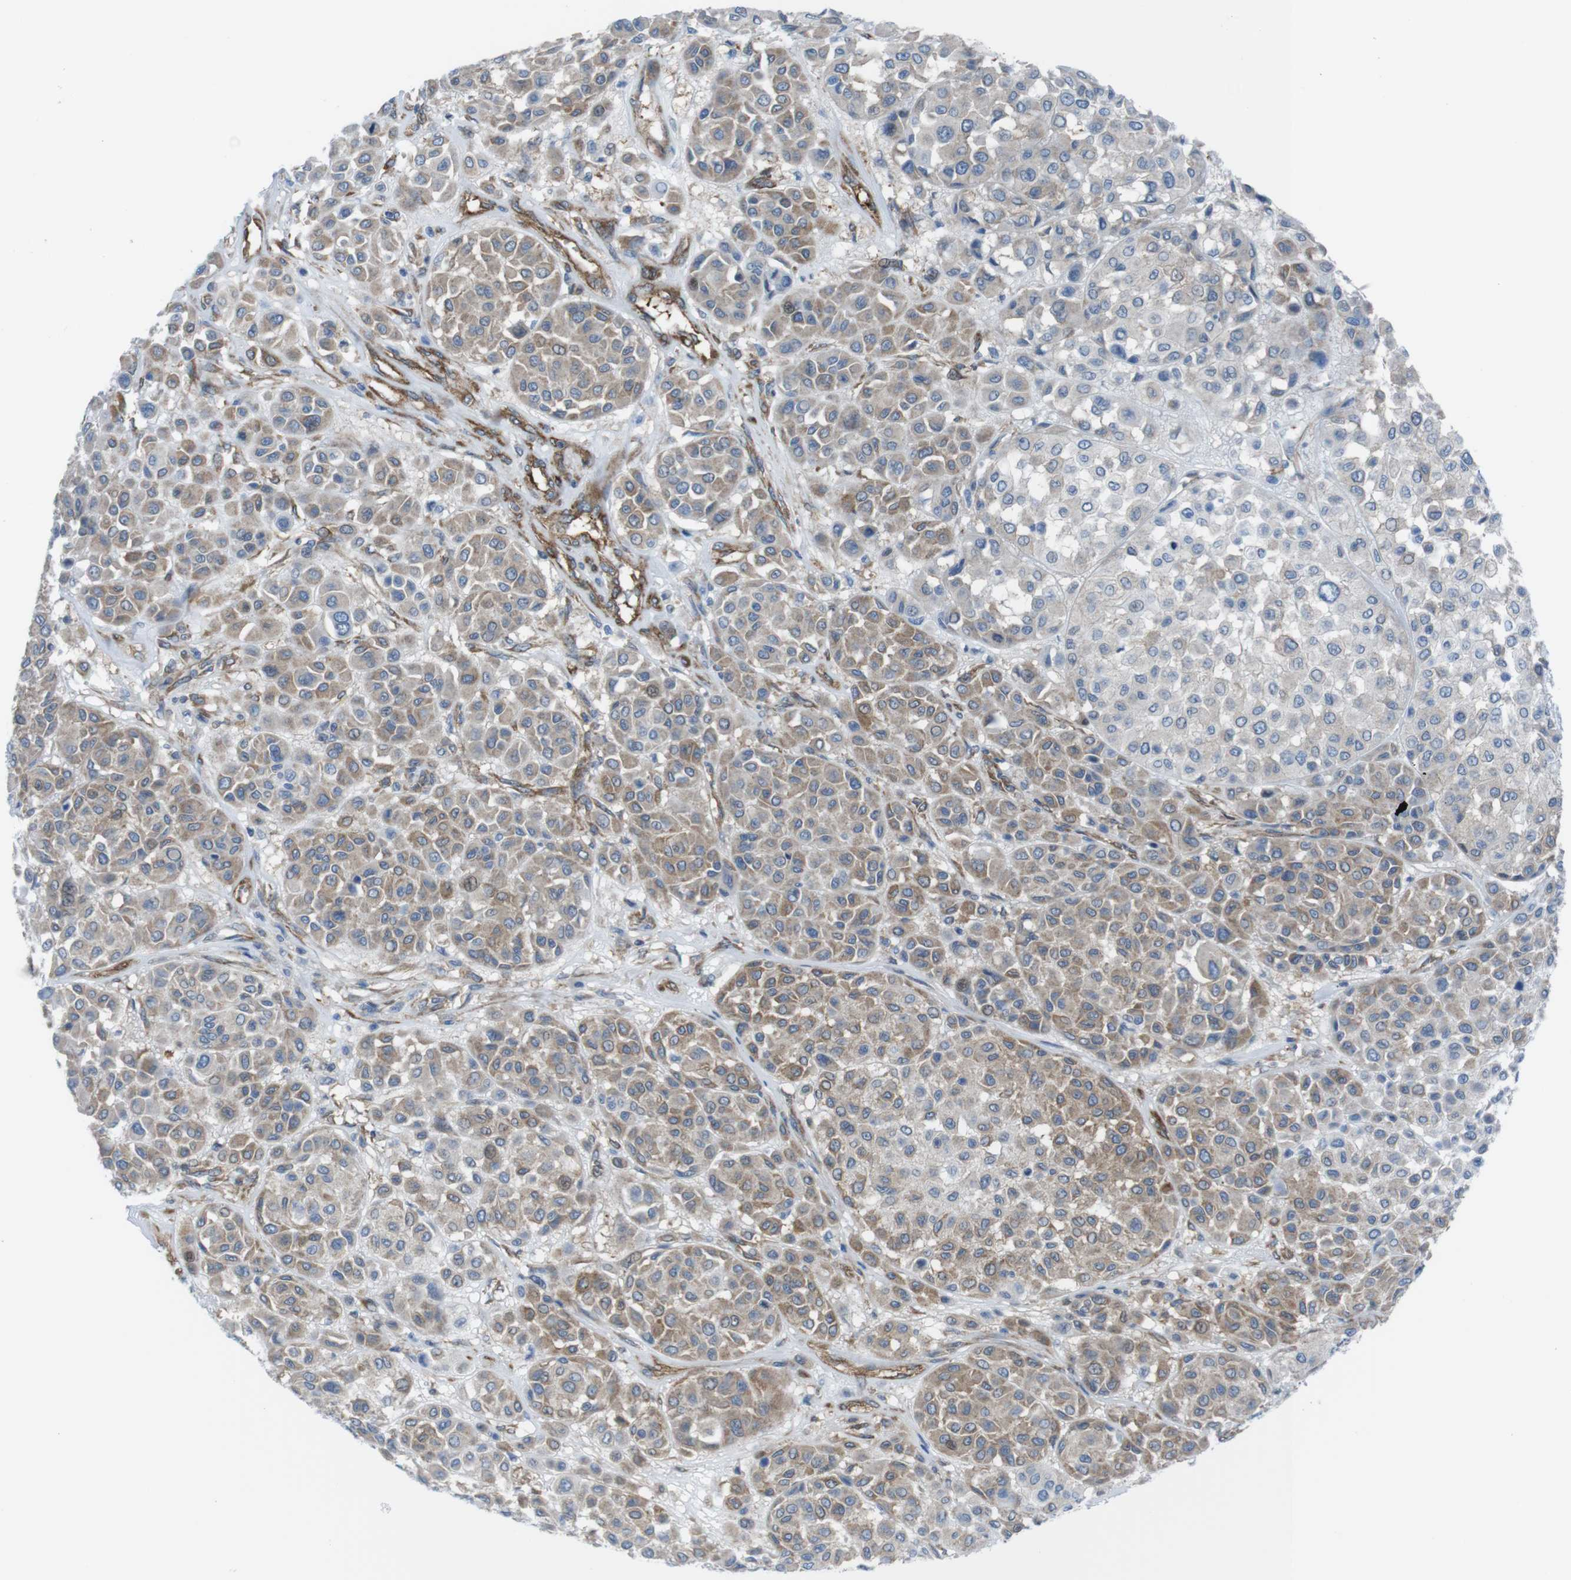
{"staining": {"intensity": "weak", "quantity": ">75%", "location": "cytoplasmic/membranous"}, "tissue": "melanoma", "cell_type": "Tumor cells", "image_type": "cancer", "snomed": [{"axis": "morphology", "description": "Malignant melanoma, Metastatic site"}, {"axis": "topography", "description": "Soft tissue"}], "caption": "A micrograph of human malignant melanoma (metastatic site) stained for a protein exhibits weak cytoplasmic/membranous brown staining in tumor cells.", "gene": "DIAPH2", "patient": {"sex": "male", "age": 41}}